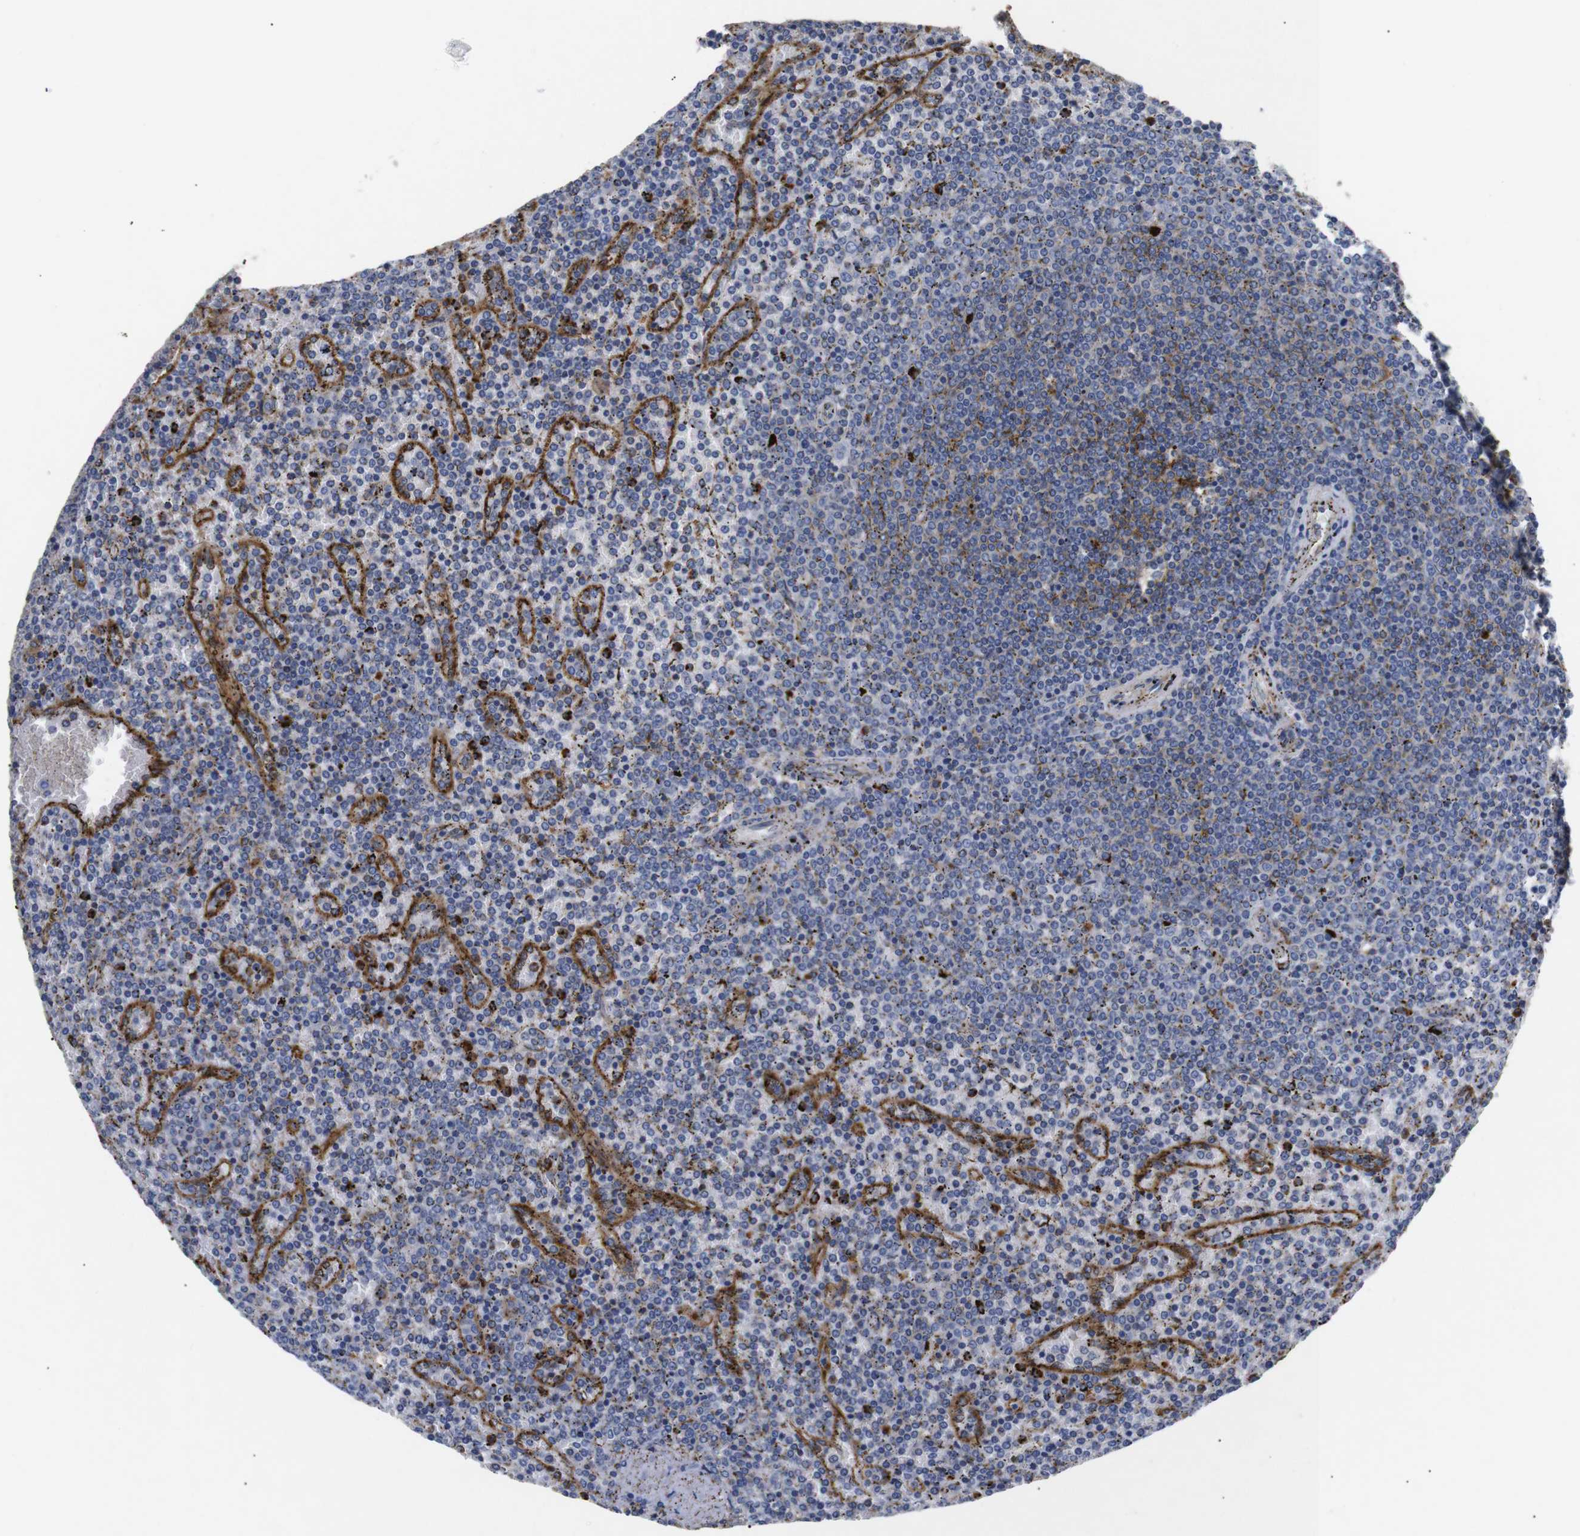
{"staining": {"intensity": "moderate", "quantity": "<25%", "location": "cytoplasmic/membranous"}, "tissue": "lymphoma", "cell_type": "Tumor cells", "image_type": "cancer", "snomed": [{"axis": "morphology", "description": "Malignant lymphoma, non-Hodgkin's type, Low grade"}, {"axis": "topography", "description": "Spleen"}], "caption": "There is low levels of moderate cytoplasmic/membranous positivity in tumor cells of lymphoma, as demonstrated by immunohistochemical staining (brown color).", "gene": "SDCBP", "patient": {"sex": "female", "age": 77}}